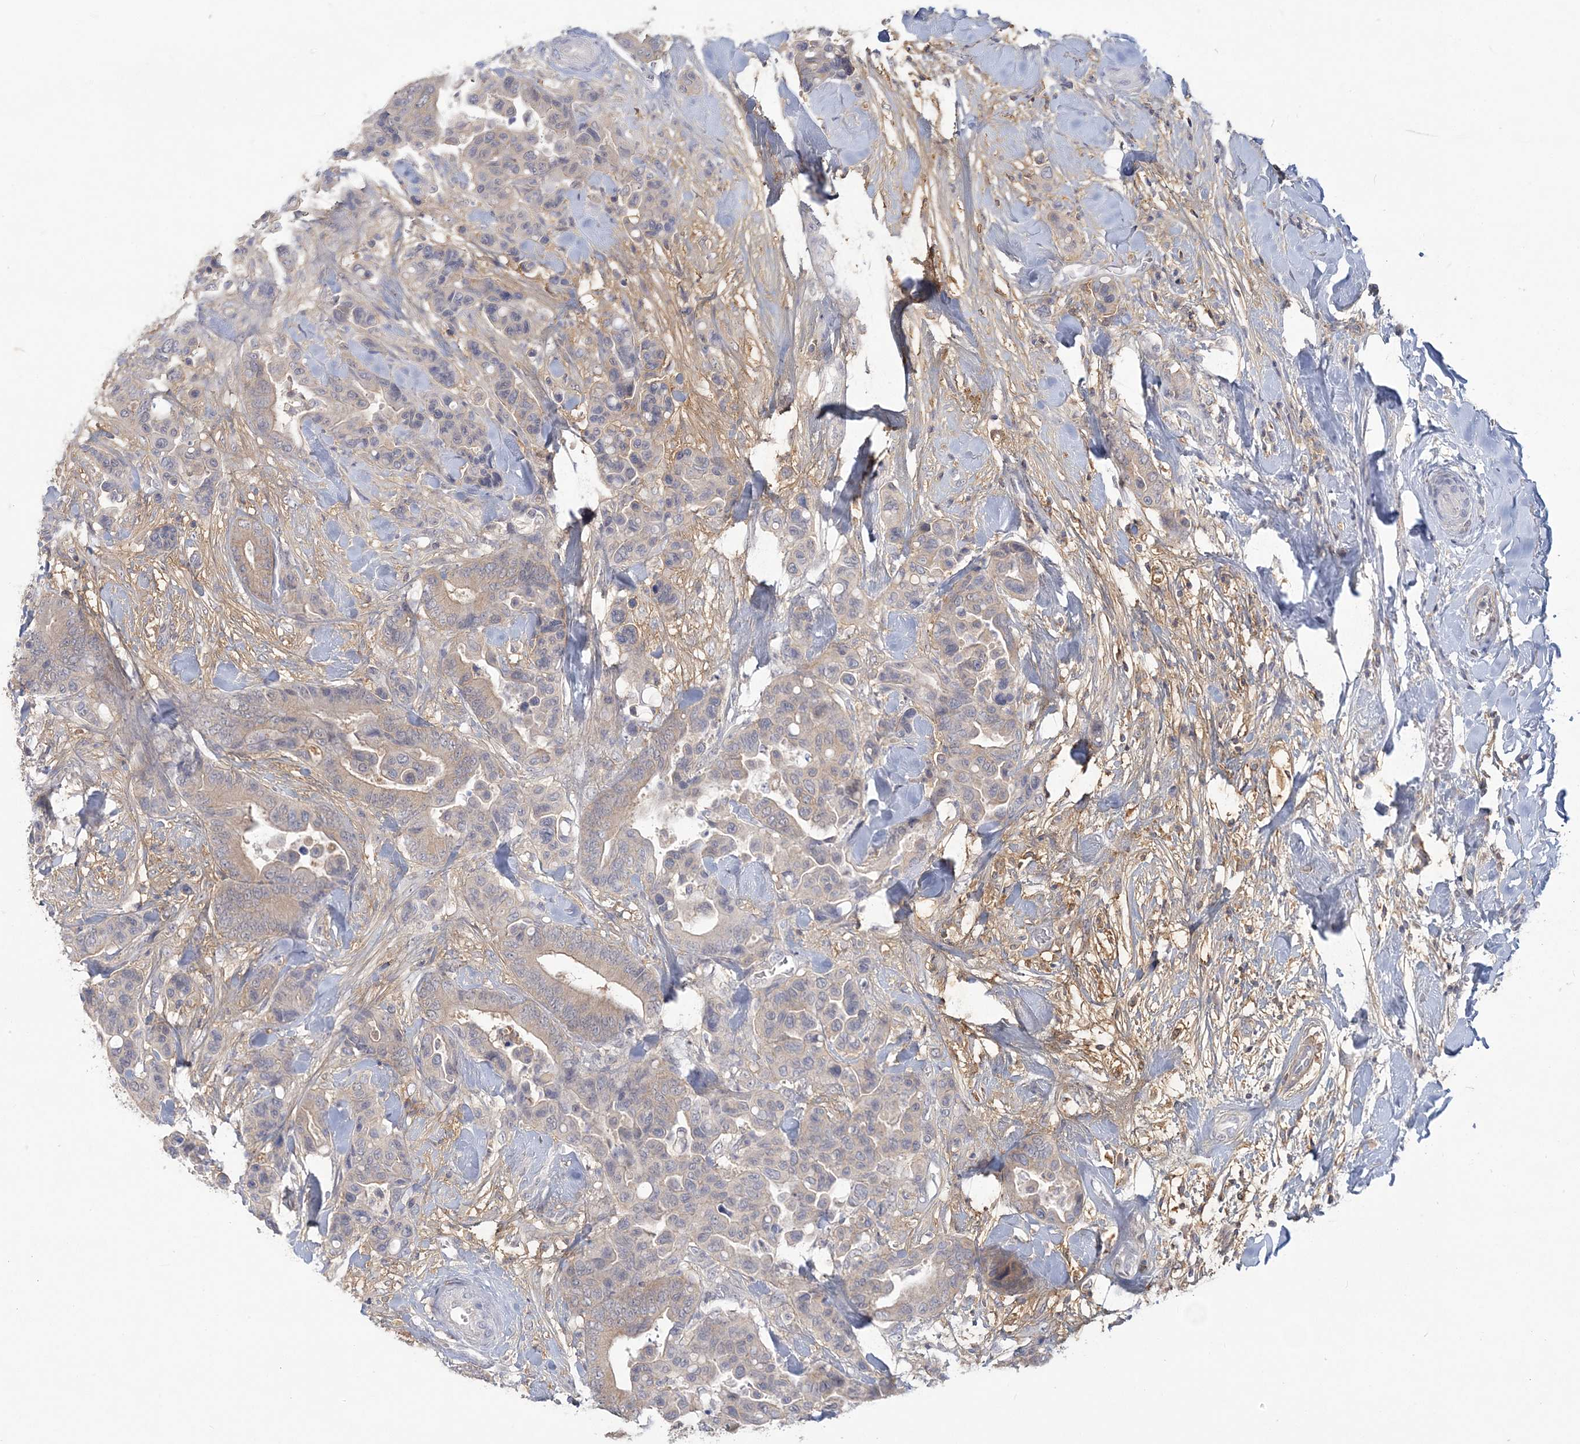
{"staining": {"intensity": "weak", "quantity": "<25%", "location": "cytoplasmic/membranous"}, "tissue": "colorectal cancer", "cell_type": "Tumor cells", "image_type": "cancer", "snomed": [{"axis": "morphology", "description": "Normal tissue, NOS"}, {"axis": "morphology", "description": "Adenocarcinoma, NOS"}, {"axis": "topography", "description": "Colon"}], "caption": "High magnification brightfield microscopy of colorectal cancer (adenocarcinoma) stained with DAB (brown) and counterstained with hematoxylin (blue): tumor cells show no significant staining.", "gene": "ANKS1A", "patient": {"sex": "male", "age": 82}}